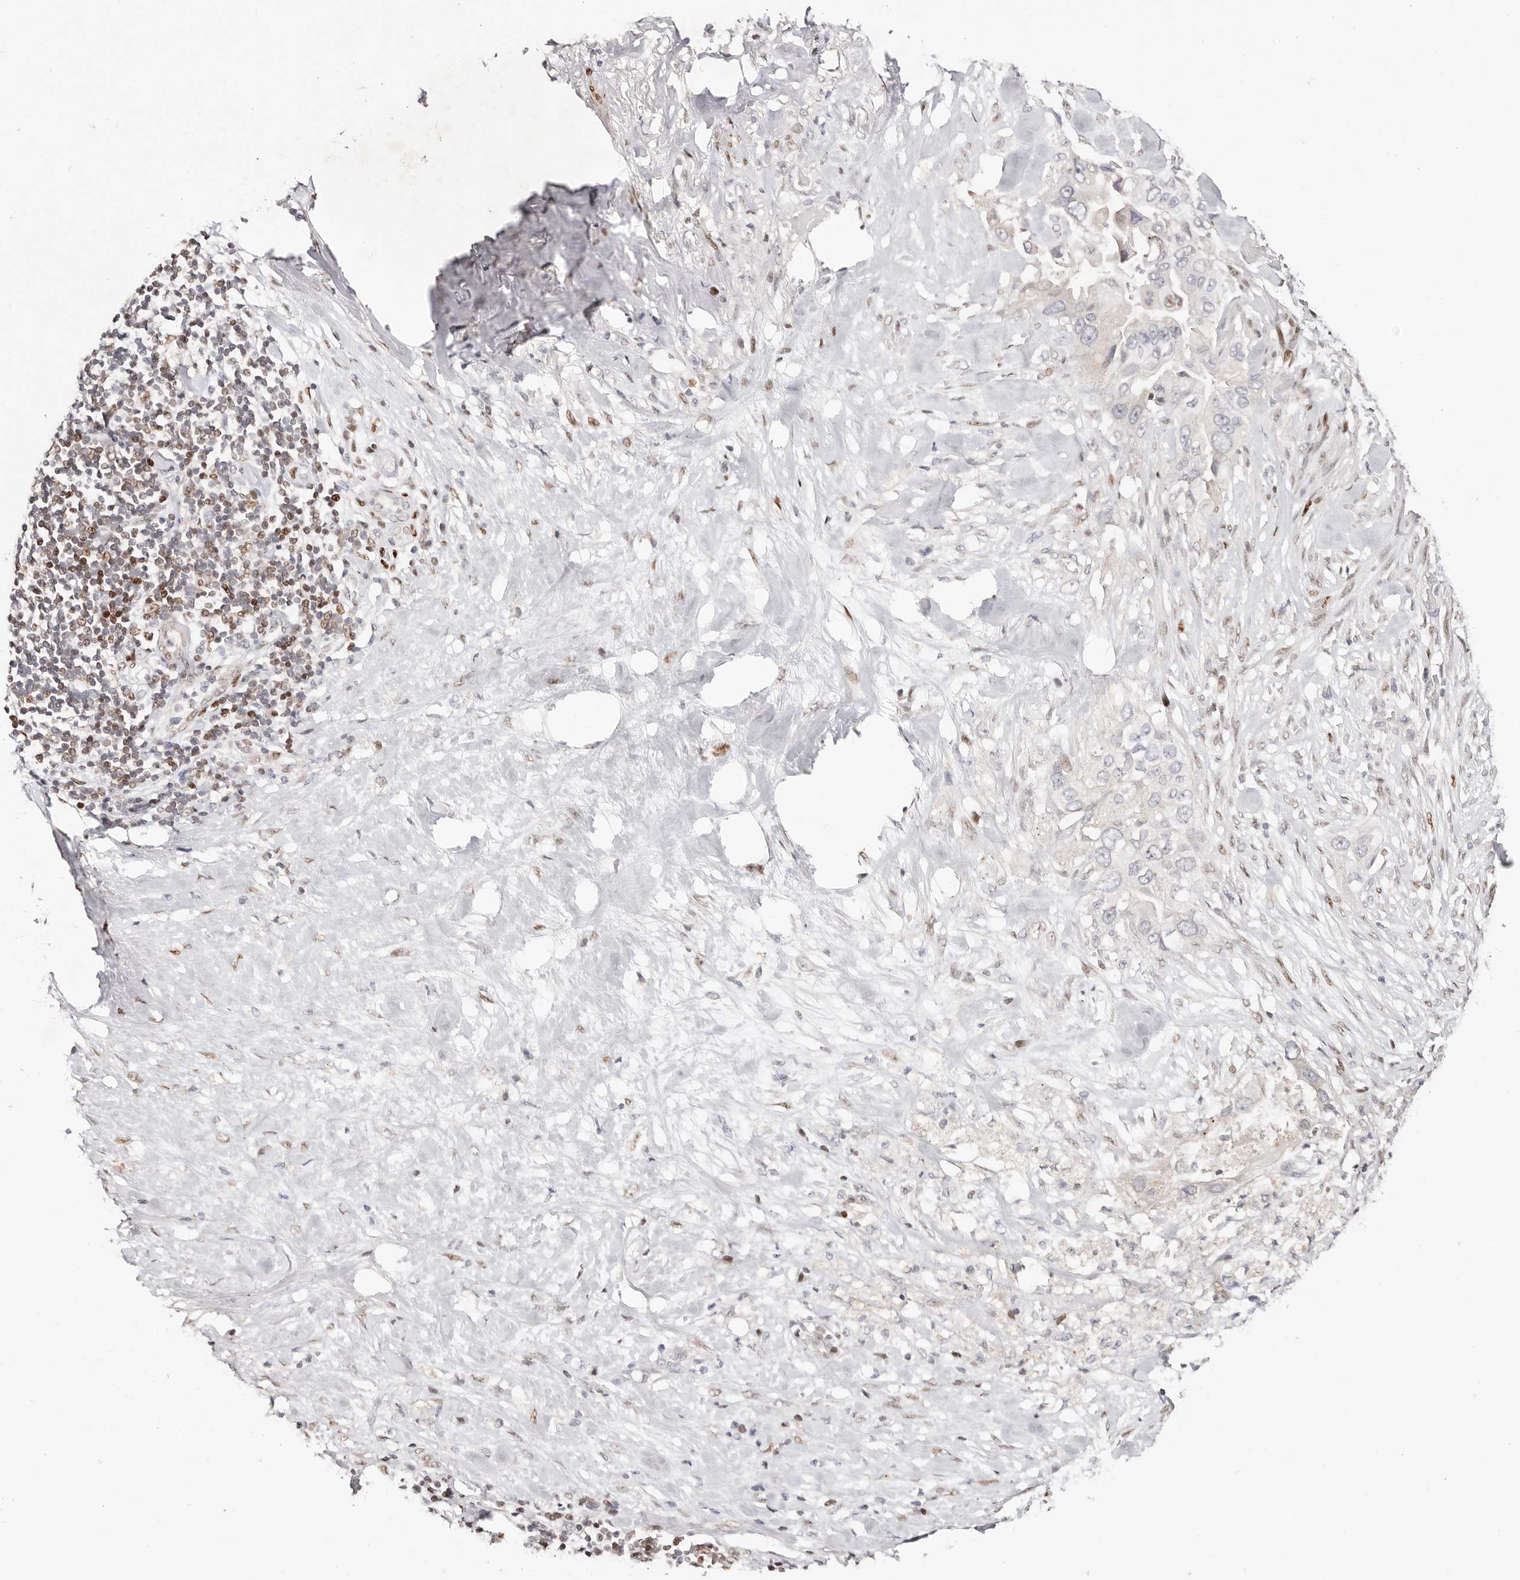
{"staining": {"intensity": "negative", "quantity": "none", "location": "none"}, "tissue": "pancreatic cancer", "cell_type": "Tumor cells", "image_type": "cancer", "snomed": [{"axis": "morphology", "description": "Inflammation, NOS"}, {"axis": "morphology", "description": "Adenocarcinoma, NOS"}, {"axis": "topography", "description": "Pancreas"}], "caption": "Tumor cells show no significant protein staining in pancreatic cancer. (Stains: DAB (3,3'-diaminobenzidine) immunohistochemistry with hematoxylin counter stain, Microscopy: brightfield microscopy at high magnification).", "gene": "IQGAP3", "patient": {"sex": "female", "age": 56}}